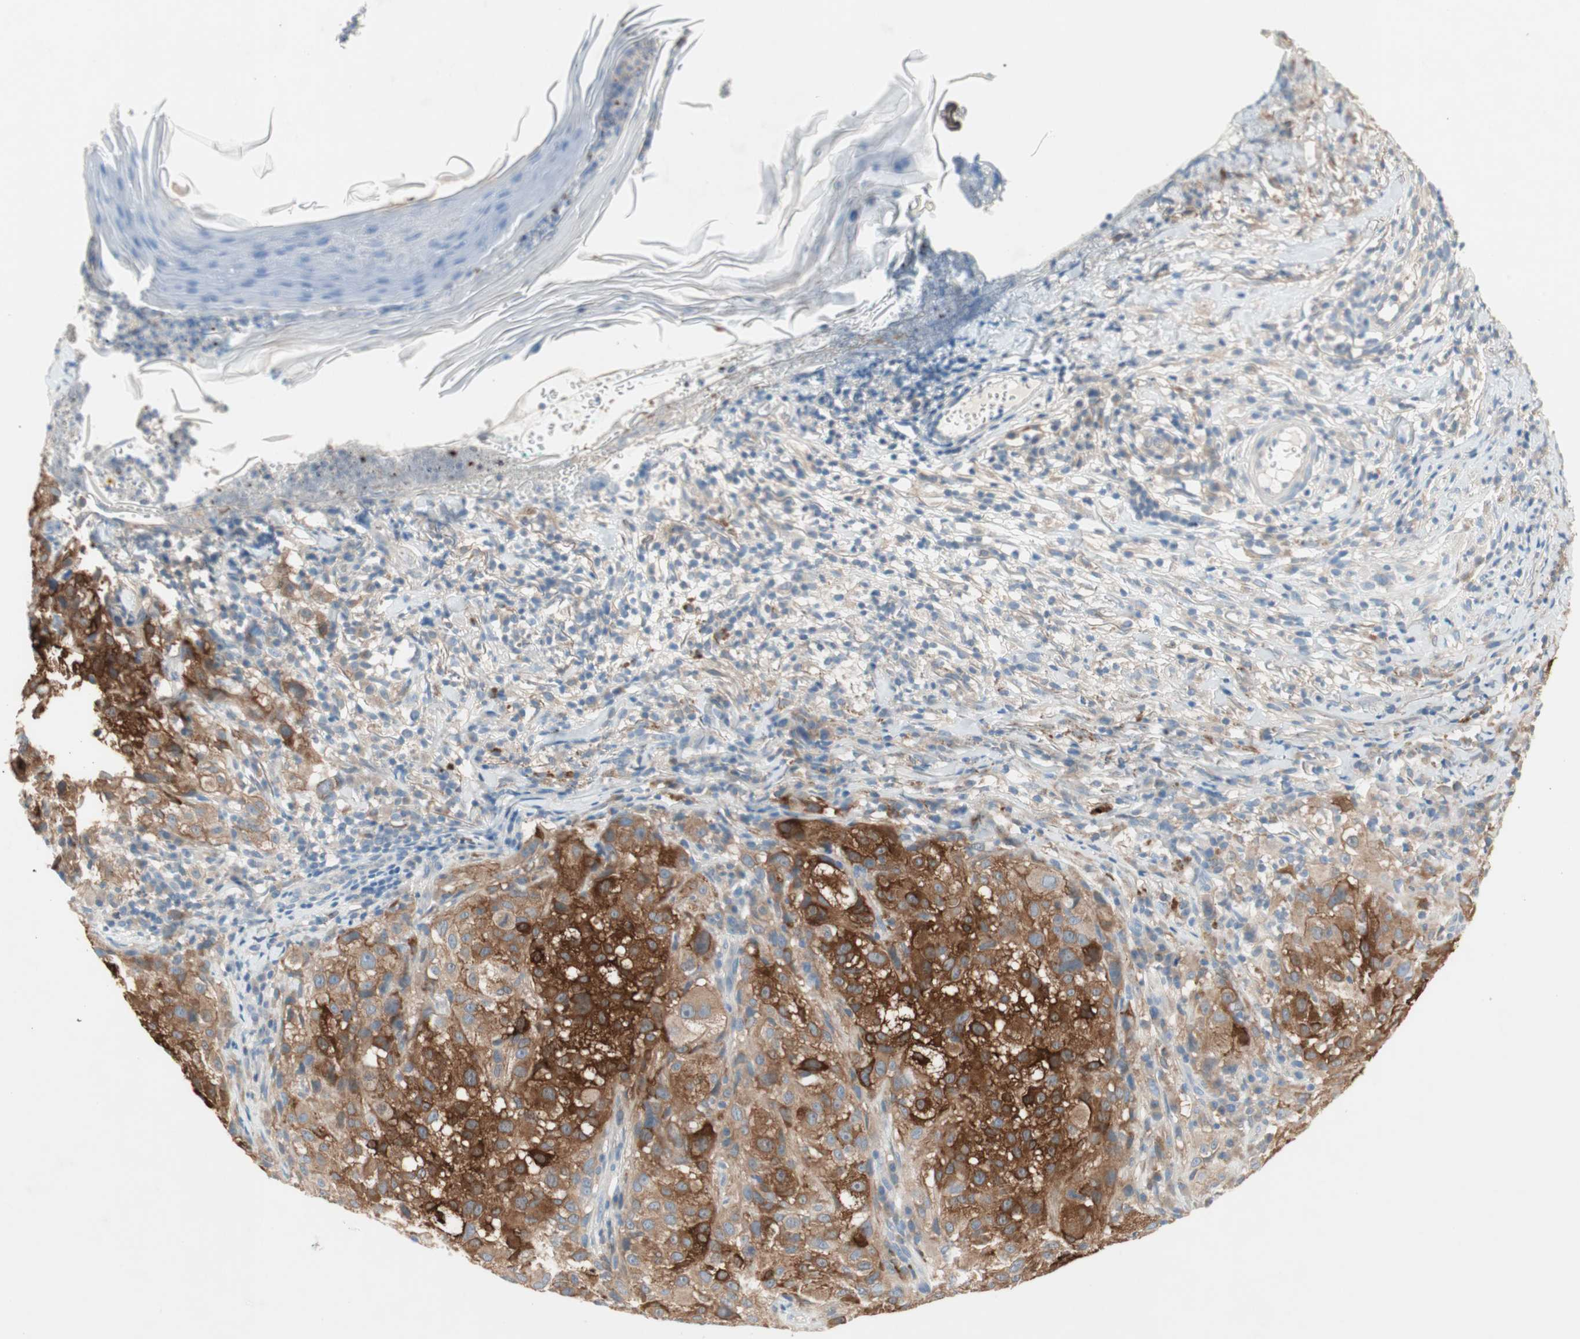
{"staining": {"intensity": "strong", "quantity": ">75%", "location": "cytoplasmic/membranous"}, "tissue": "melanoma", "cell_type": "Tumor cells", "image_type": "cancer", "snomed": [{"axis": "morphology", "description": "Necrosis, NOS"}, {"axis": "morphology", "description": "Malignant melanoma, NOS"}, {"axis": "topography", "description": "Skin"}], "caption": "This histopathology image shows immunohistochemistry staining of human melanoma, with high strong cytoplasmic/membranous positivity in approximately >75% of tumor cells.", "gene": "GLUL", "patient": {"sex": "female", "age": 87}}